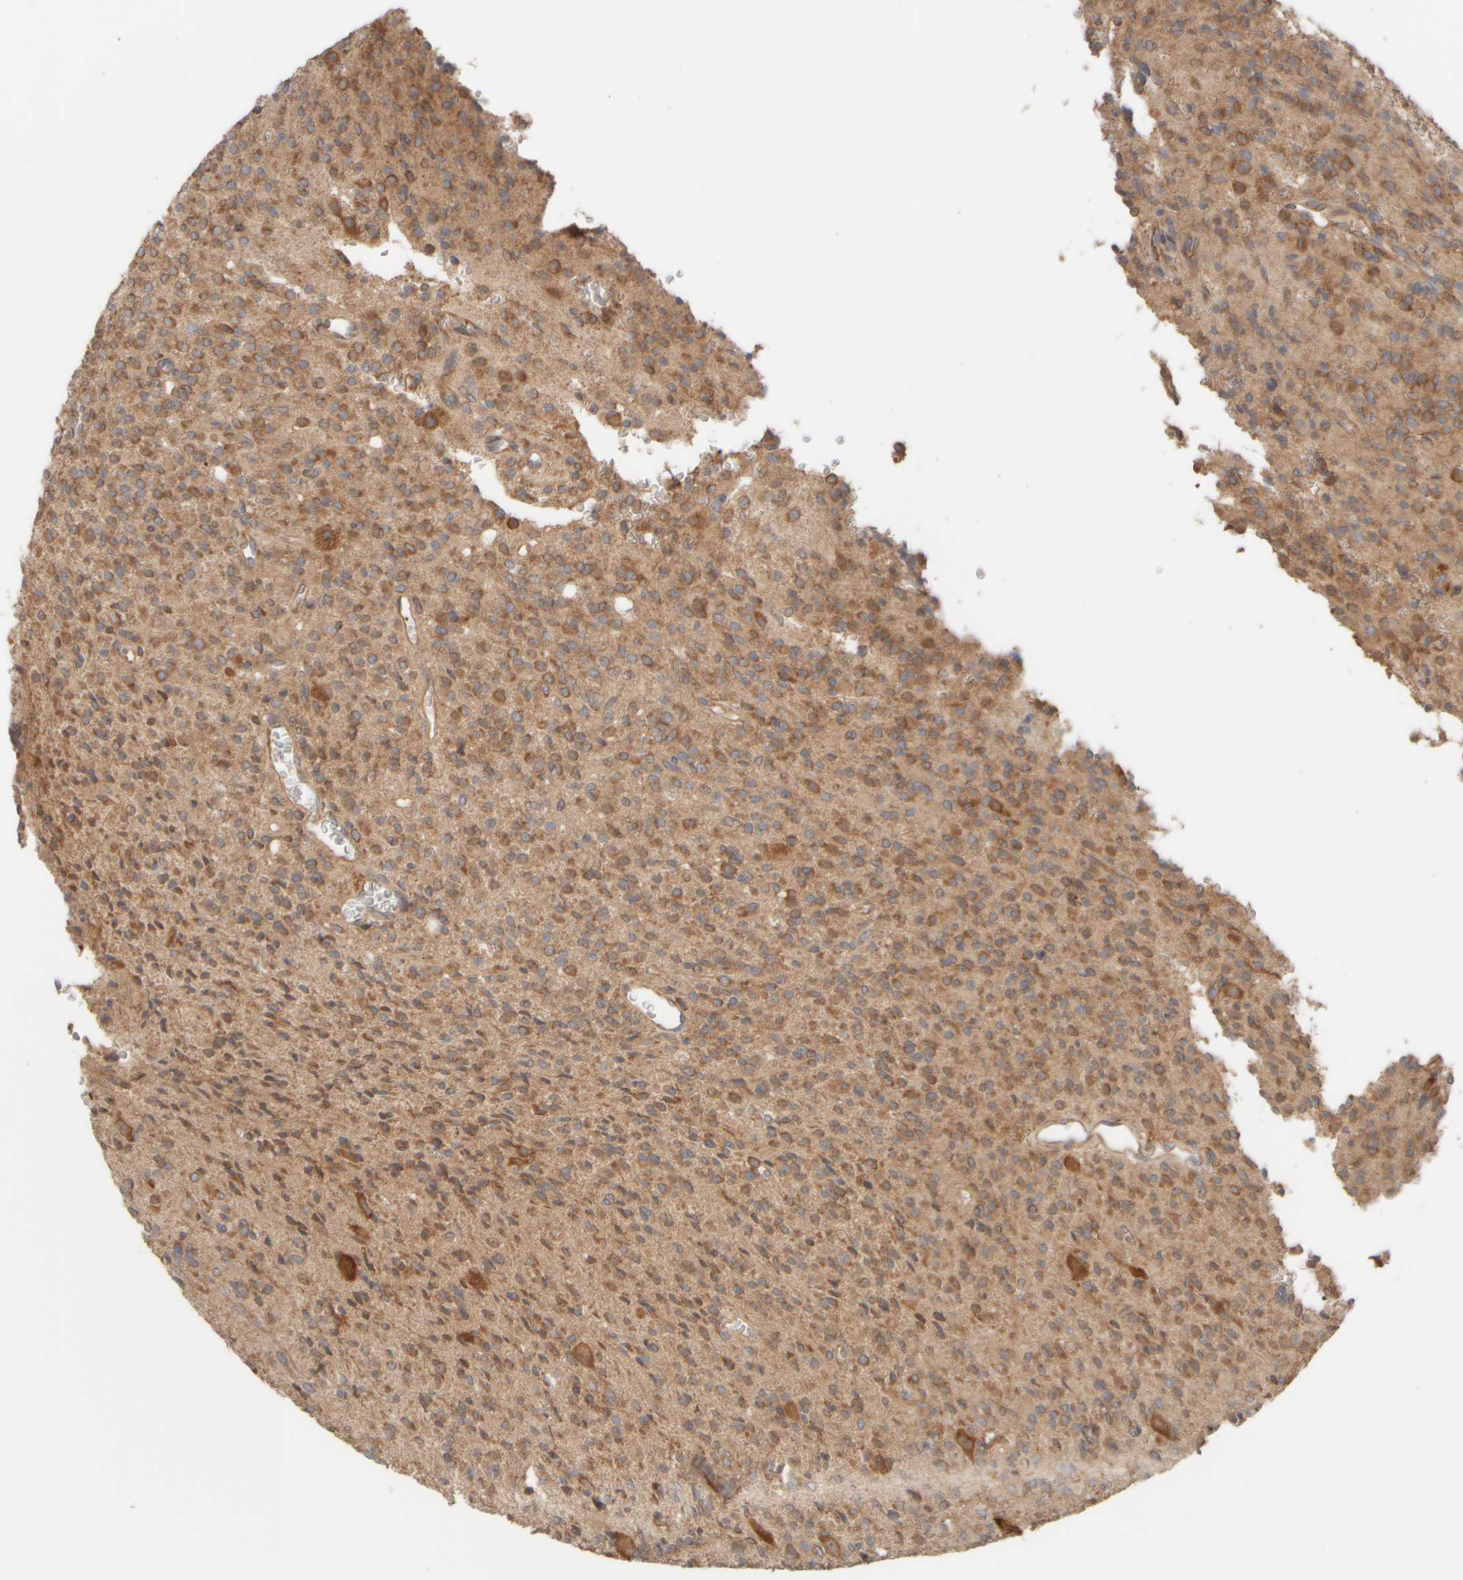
{"staining": {"intensity": "moderate", "quantity": ">75%", "location": "cytoplasmic/membranous"}, "tissue": "glioma", "cell_type": "Tumor cells", "image_type": "cancer", "snomed": [{"axis": "morphology", "description": "Glioma, malignant, High grade"}, {"axis": "topography", "description": "Brain"}], "caption": "About >75% of tumor cells in human malignant glioma (high-grade) reveal moderate cytoplasmic/membranous protein staining as visualized by brown immunohistochemical staining.", "gene": "EIF2B3", "patient": {"sex": "male", "age": 34}}